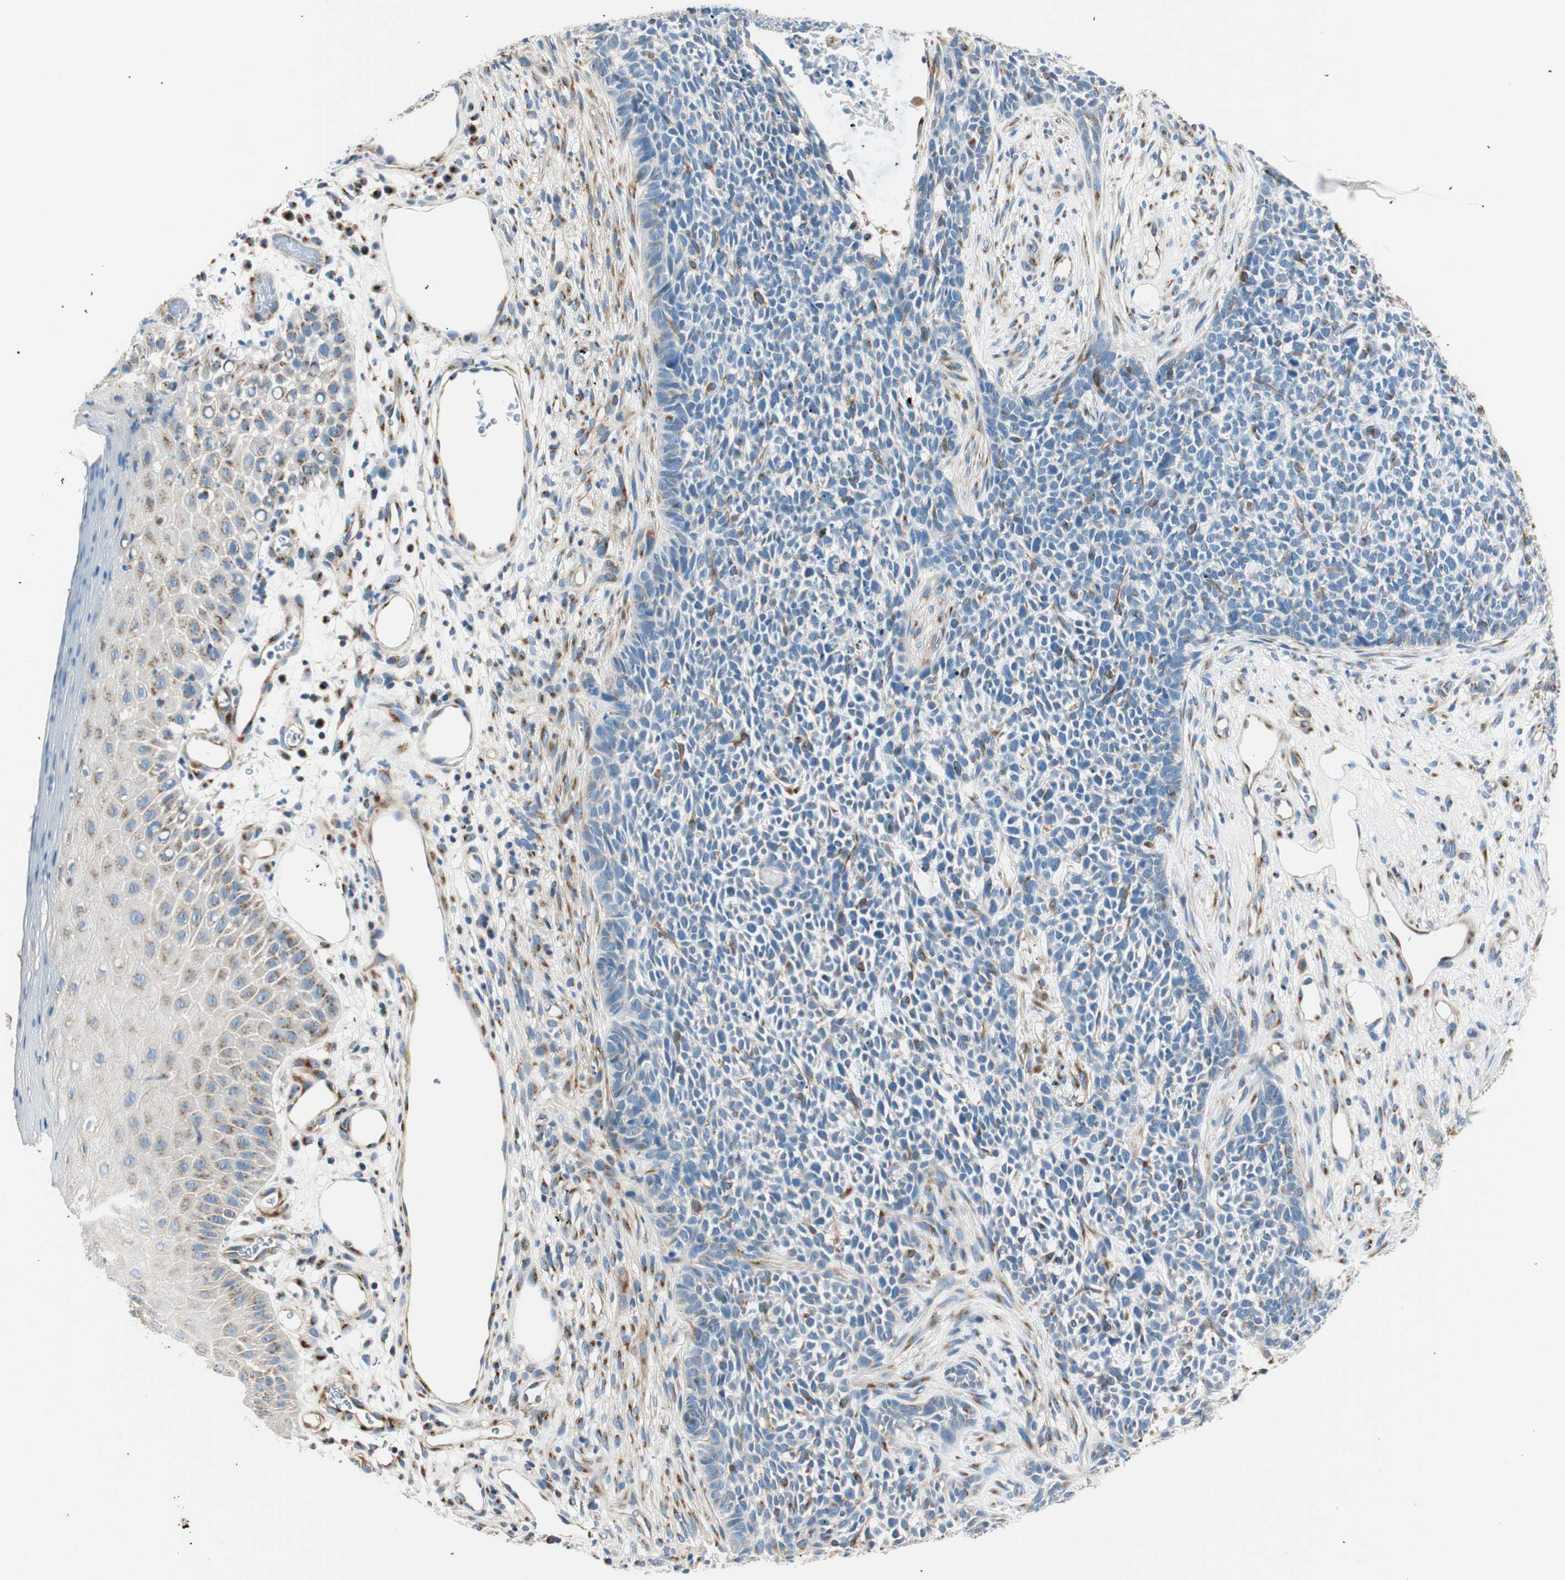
{"staining": {"intensity": "moderate", "quantity": "<25%", "location": "cytoplasmic/membranous"}, "tissue": "skin cancer", "cell_type": "Tumor cells", "image_type": "cancer", "snomed": [{"axis": "morphology", "description": "Basal cell carcinoma"}, {"axis": "topography", "description": "Skin"}], "caption": "IHC (DAB (3,3'-diaminobenzidine)) staining of skin cancer exhibits moderate cytoplasmic/membranous protein expression in about <25% of tumor cells.", "gene": "TMF1", "patient": {"sex": "female", "age": 84}}